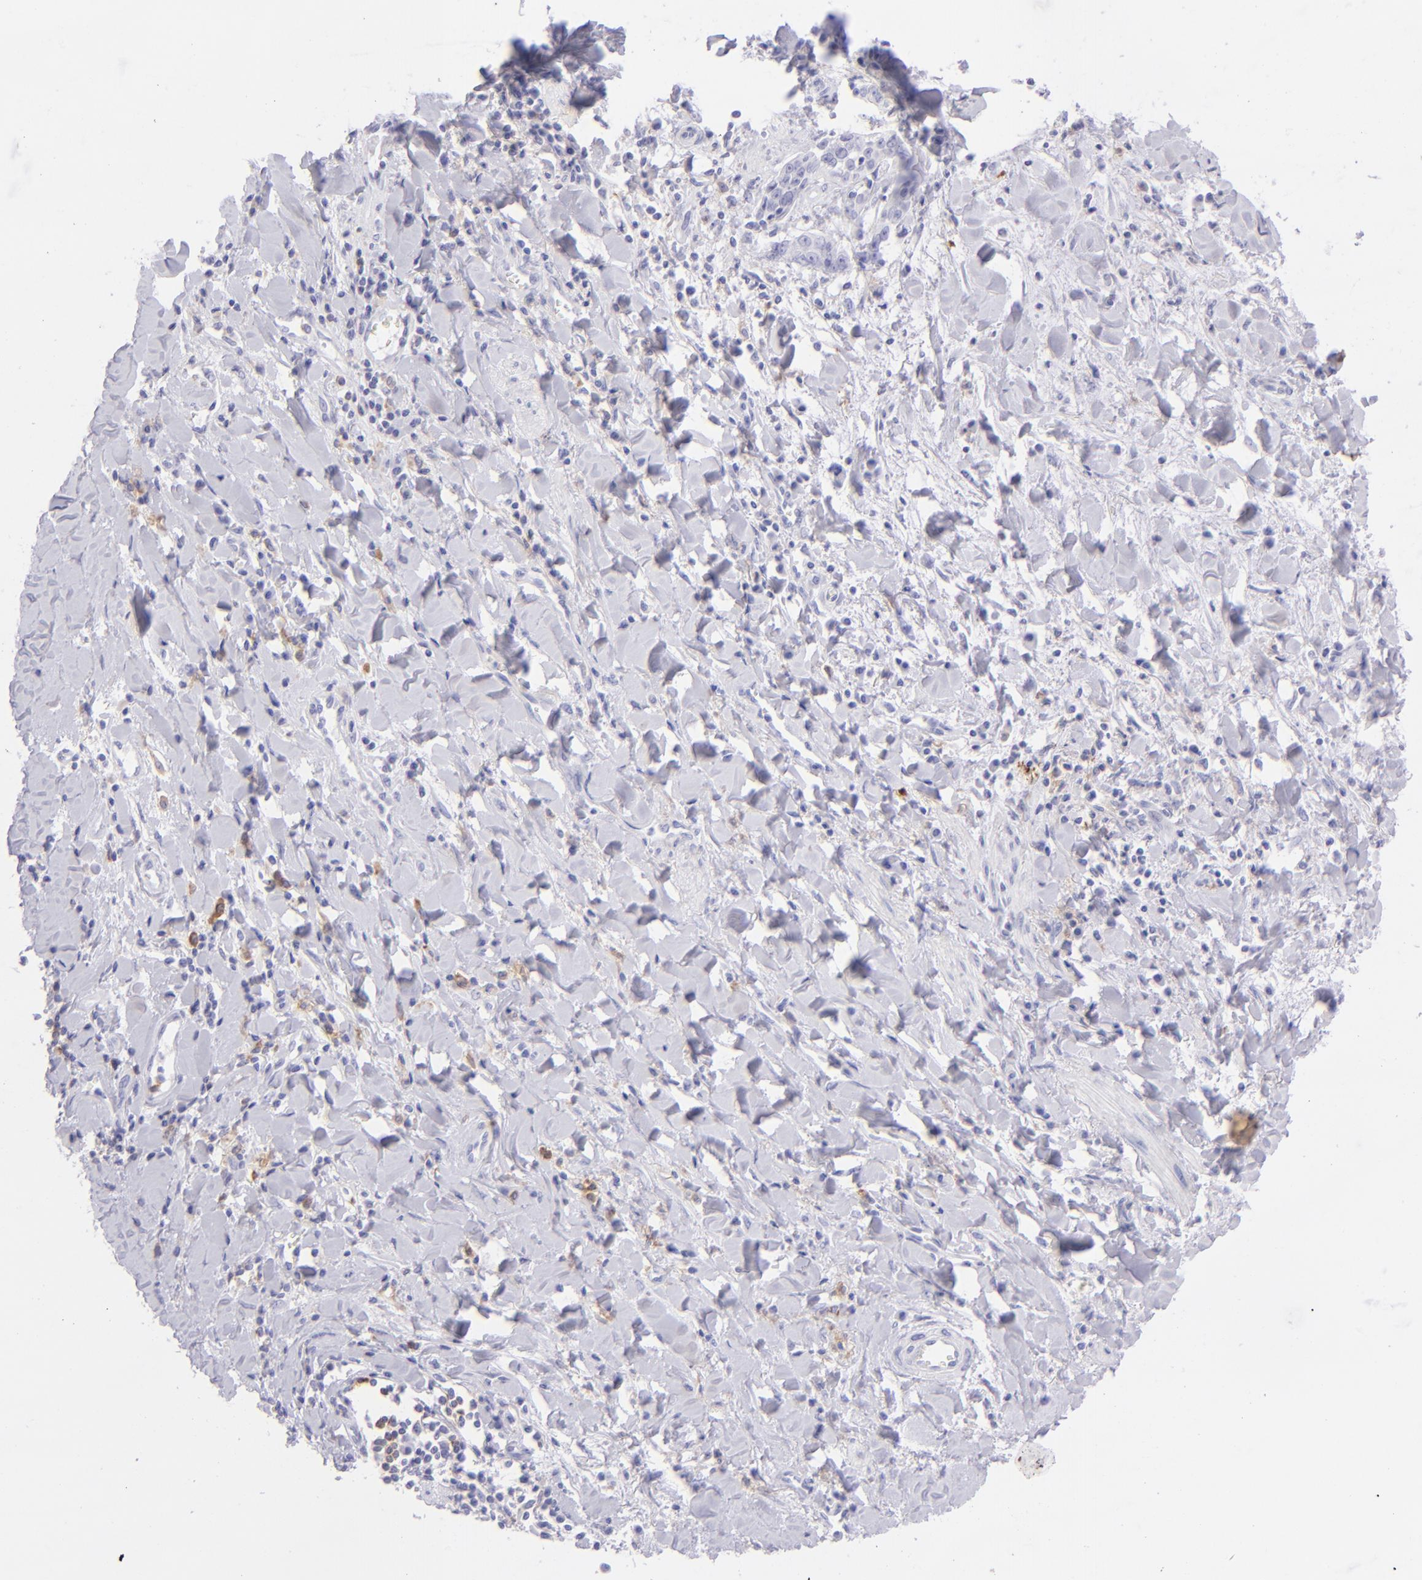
{"staining": {"intensity": "negative", "quantity": "none", "location": "none"}, "tissue": "liver cancer", "cell_type": "Tumor cells", "image_type": "cancer", "snomed": [{"axis": "morphology", "description": "Cholangiocarcinoma"}, {"axis": "topography", "description": "Liver"}], "caption": "The photomicrograph shows no staining of tumor cells in liver cancer. (Stains: DAB immunohistochemistry (IHC) with hematoxylin counter stain, Microscopy: brightfield microscopy at high magnification).", "gene": "CD72", "patient": {"sex": "male", "age": 57}}